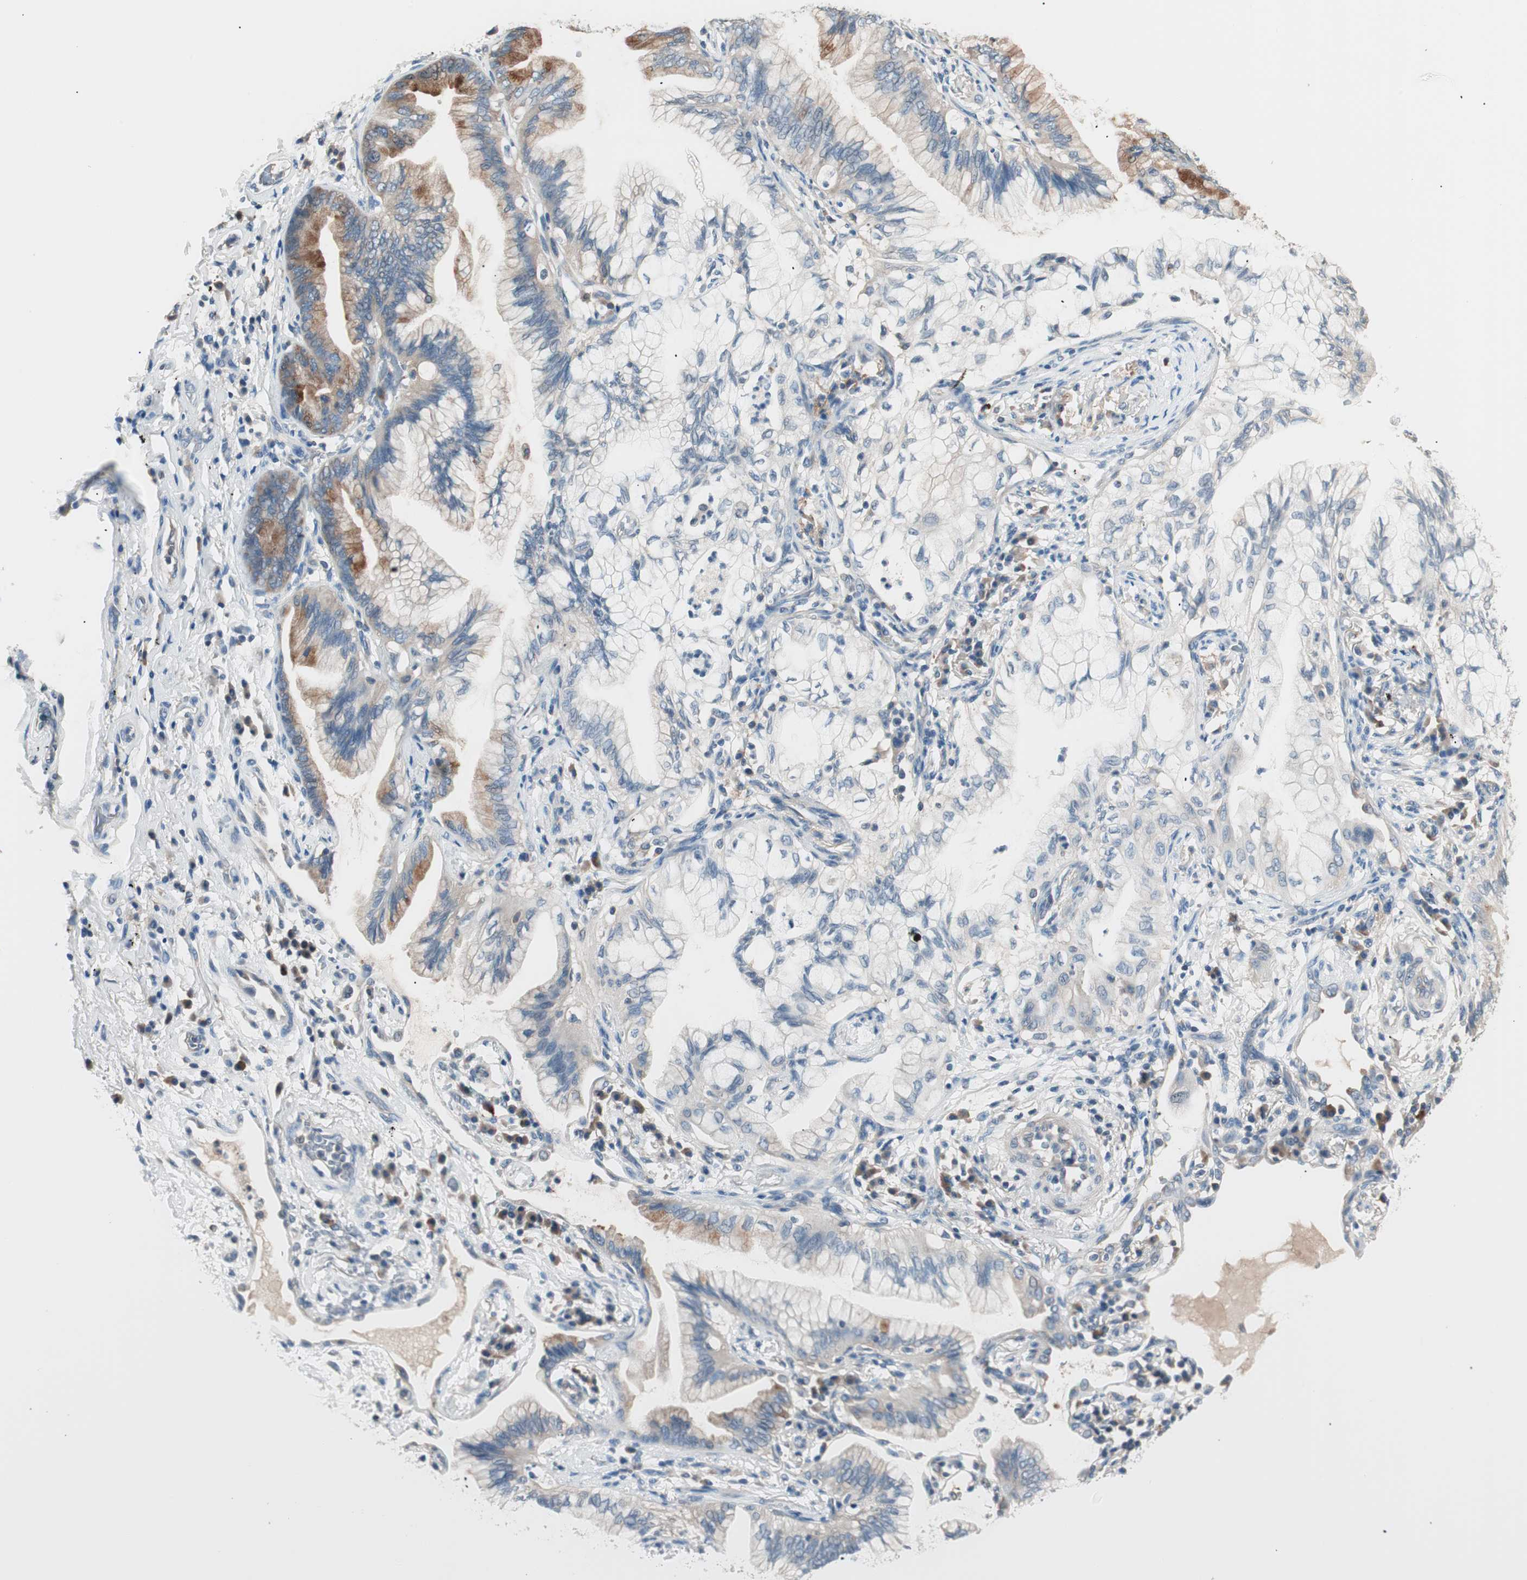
{"staining": {"intensity": "moderate", "quantity": "<25%", "location": "cytoplasmic/membranous"}, "tissue": "lung cancer", "cell_type": "Tumor cells", "image_type": "cancer", "snomed": [{"axis": "morphology", "description": "Adenocarcinoma, NOS"}, {"axis": "topography", "description": "Lung"}], "caption": "Human lung adenocarcinoma stained with a brown dye exhibits moderate cytoplasmic/membranous positive expression in approximately <25% of tumor cells.", "gene": "RAD54B", "patient": {"sex": "female", "age": 70}}